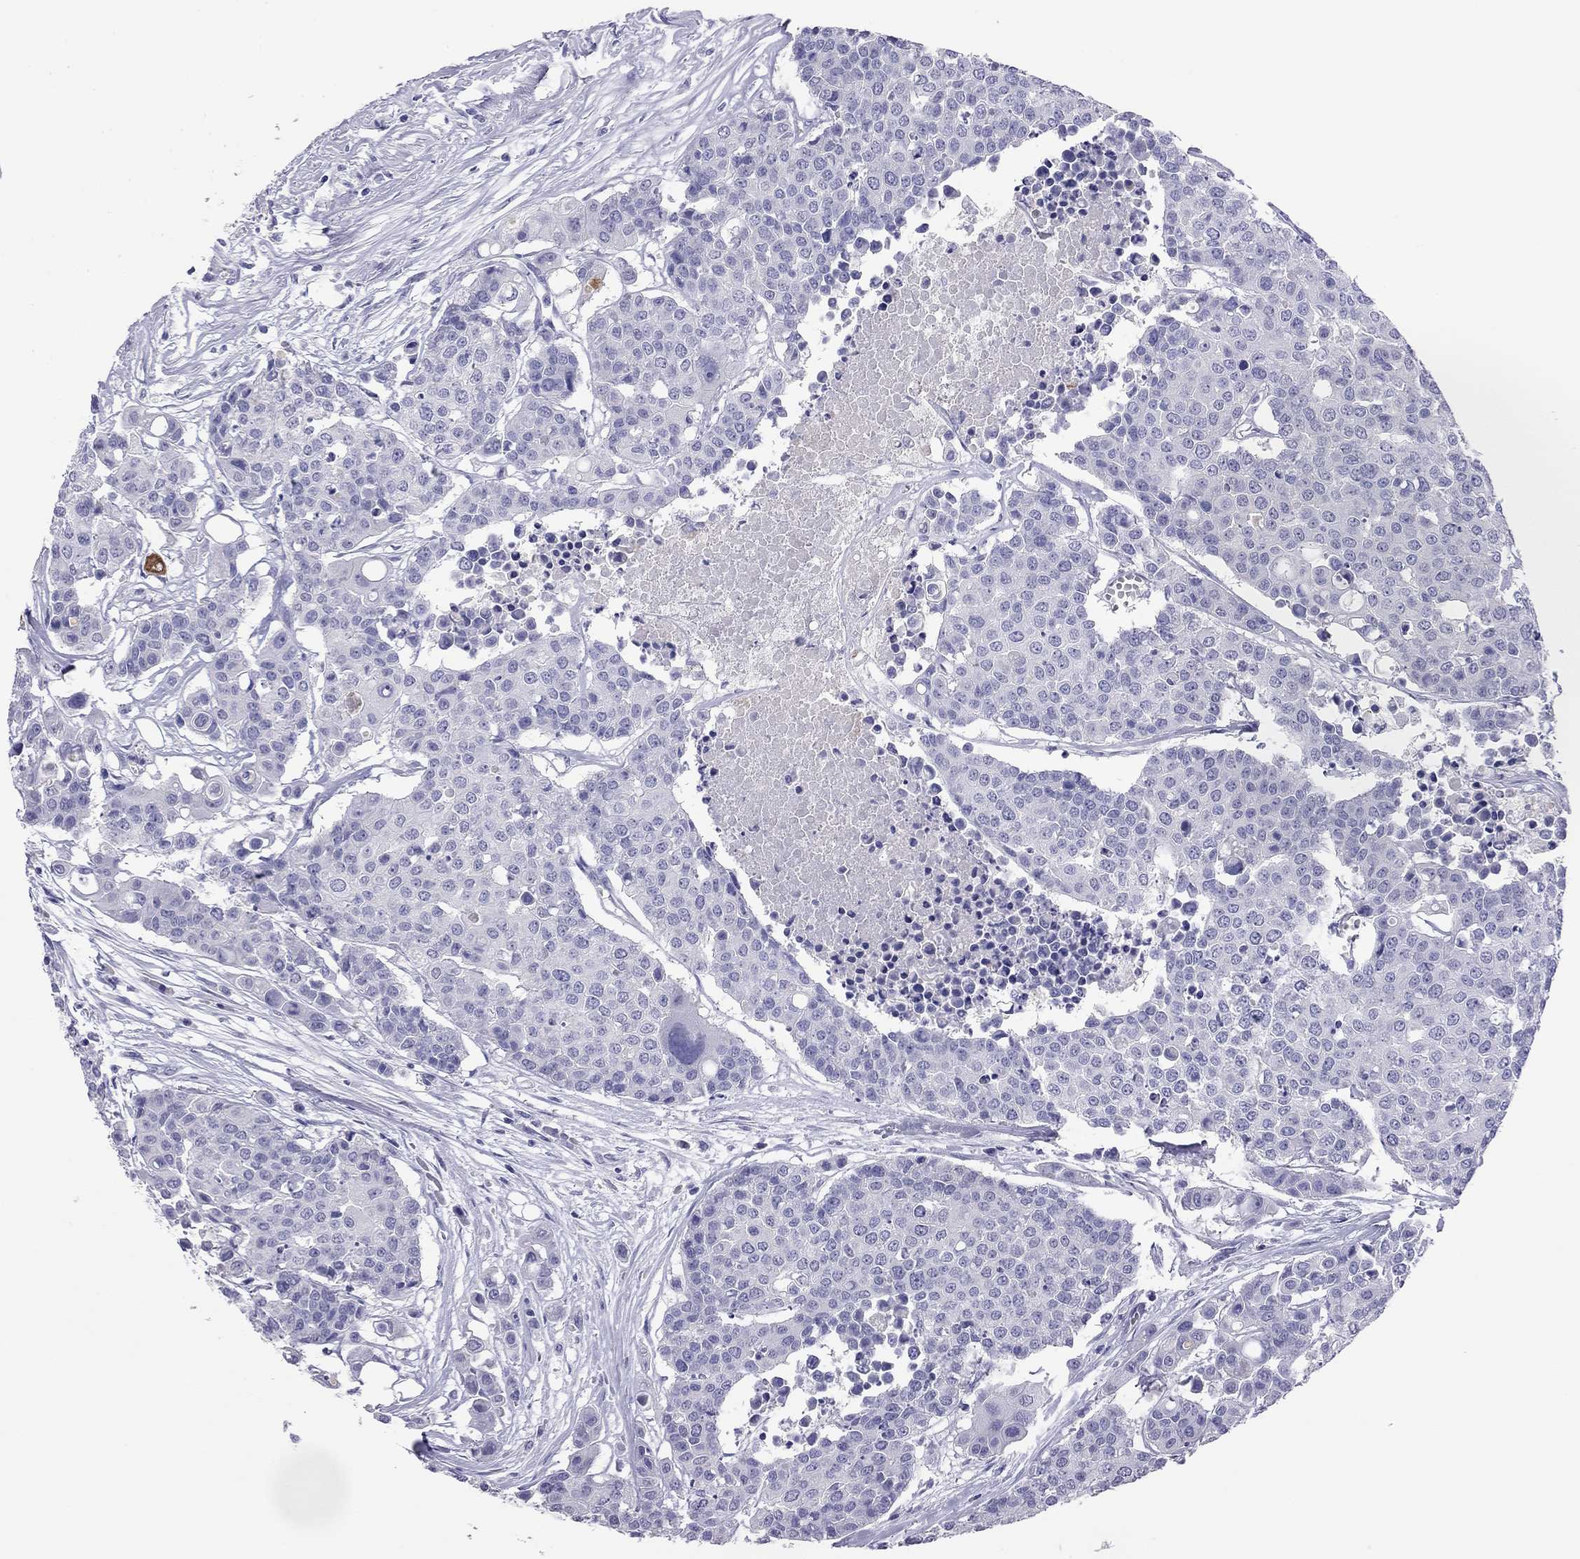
{"staining": {"intensity": "negative", "quantity": "none", "location": "none"}, "tissue": "carcinoid", "cell_type": "Tumor cells", "image_type": "cancer", "snomed": [{"axis": "morphology", "description": "Carcinoid, malignant, NOS"}, {"axis": "topography", "description": "Colon"}], "caption": "This is an immunohistochemistry (IHC) photomicrograph of human carcinoid (malignant). There is no positivity in tumor cells.", "gene": "ODF4", "patient": {"sex": "male", "age": 81}}